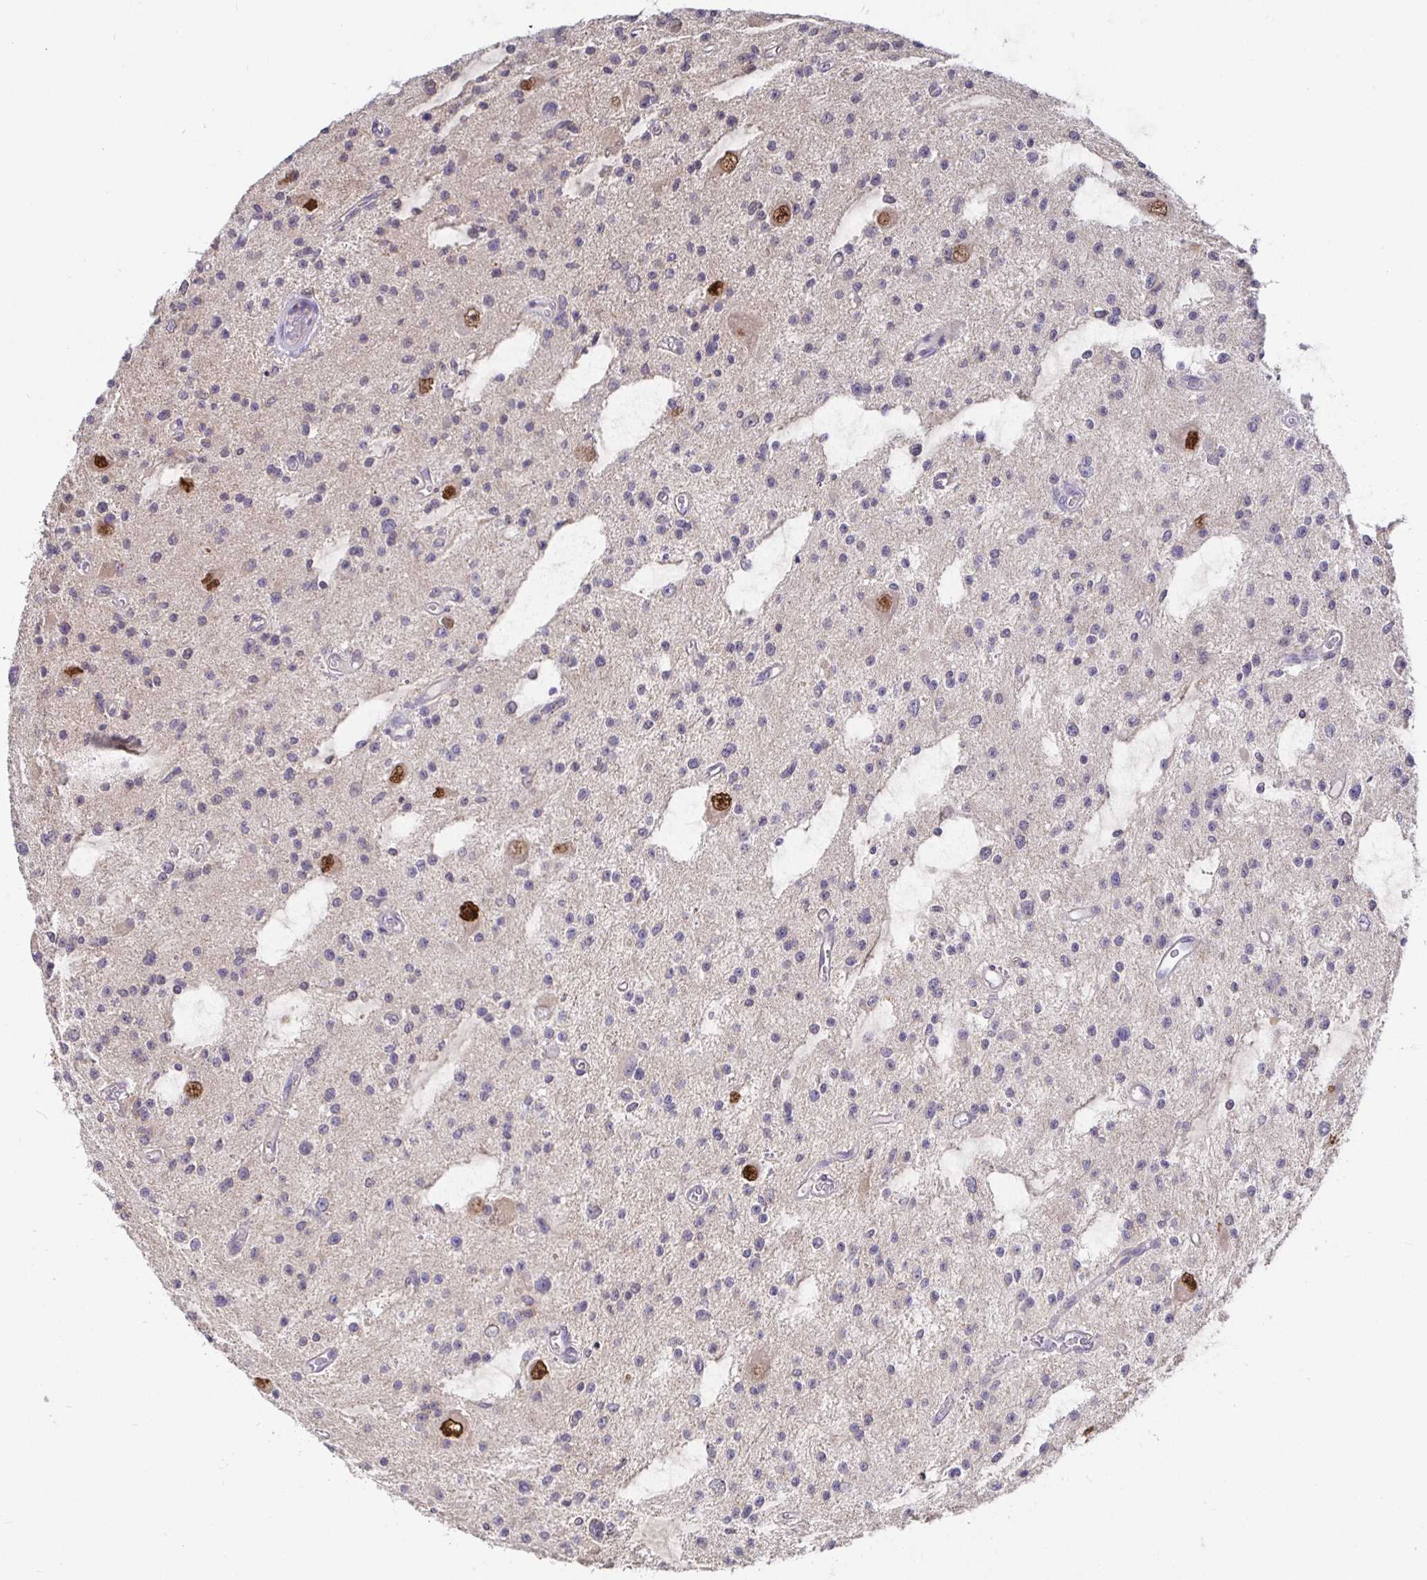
{"staining": {"intensity": "negative", "quantity": "none", "location": "none"}, "tissue": "glioma", "cell_type": "Tumor cells", "image_type": "cancer", "snomed": [{"axis": "morphology", "description": "Glioma, malignant, Low grade"}, {"axis": "topography", "description": "Brain"}], "caption": "Immunohistochemical staining of glioma exhibits no significant staining in tumor cells.", "gene": "SATB1", "patient": {"sex": "male", "age": 43}}